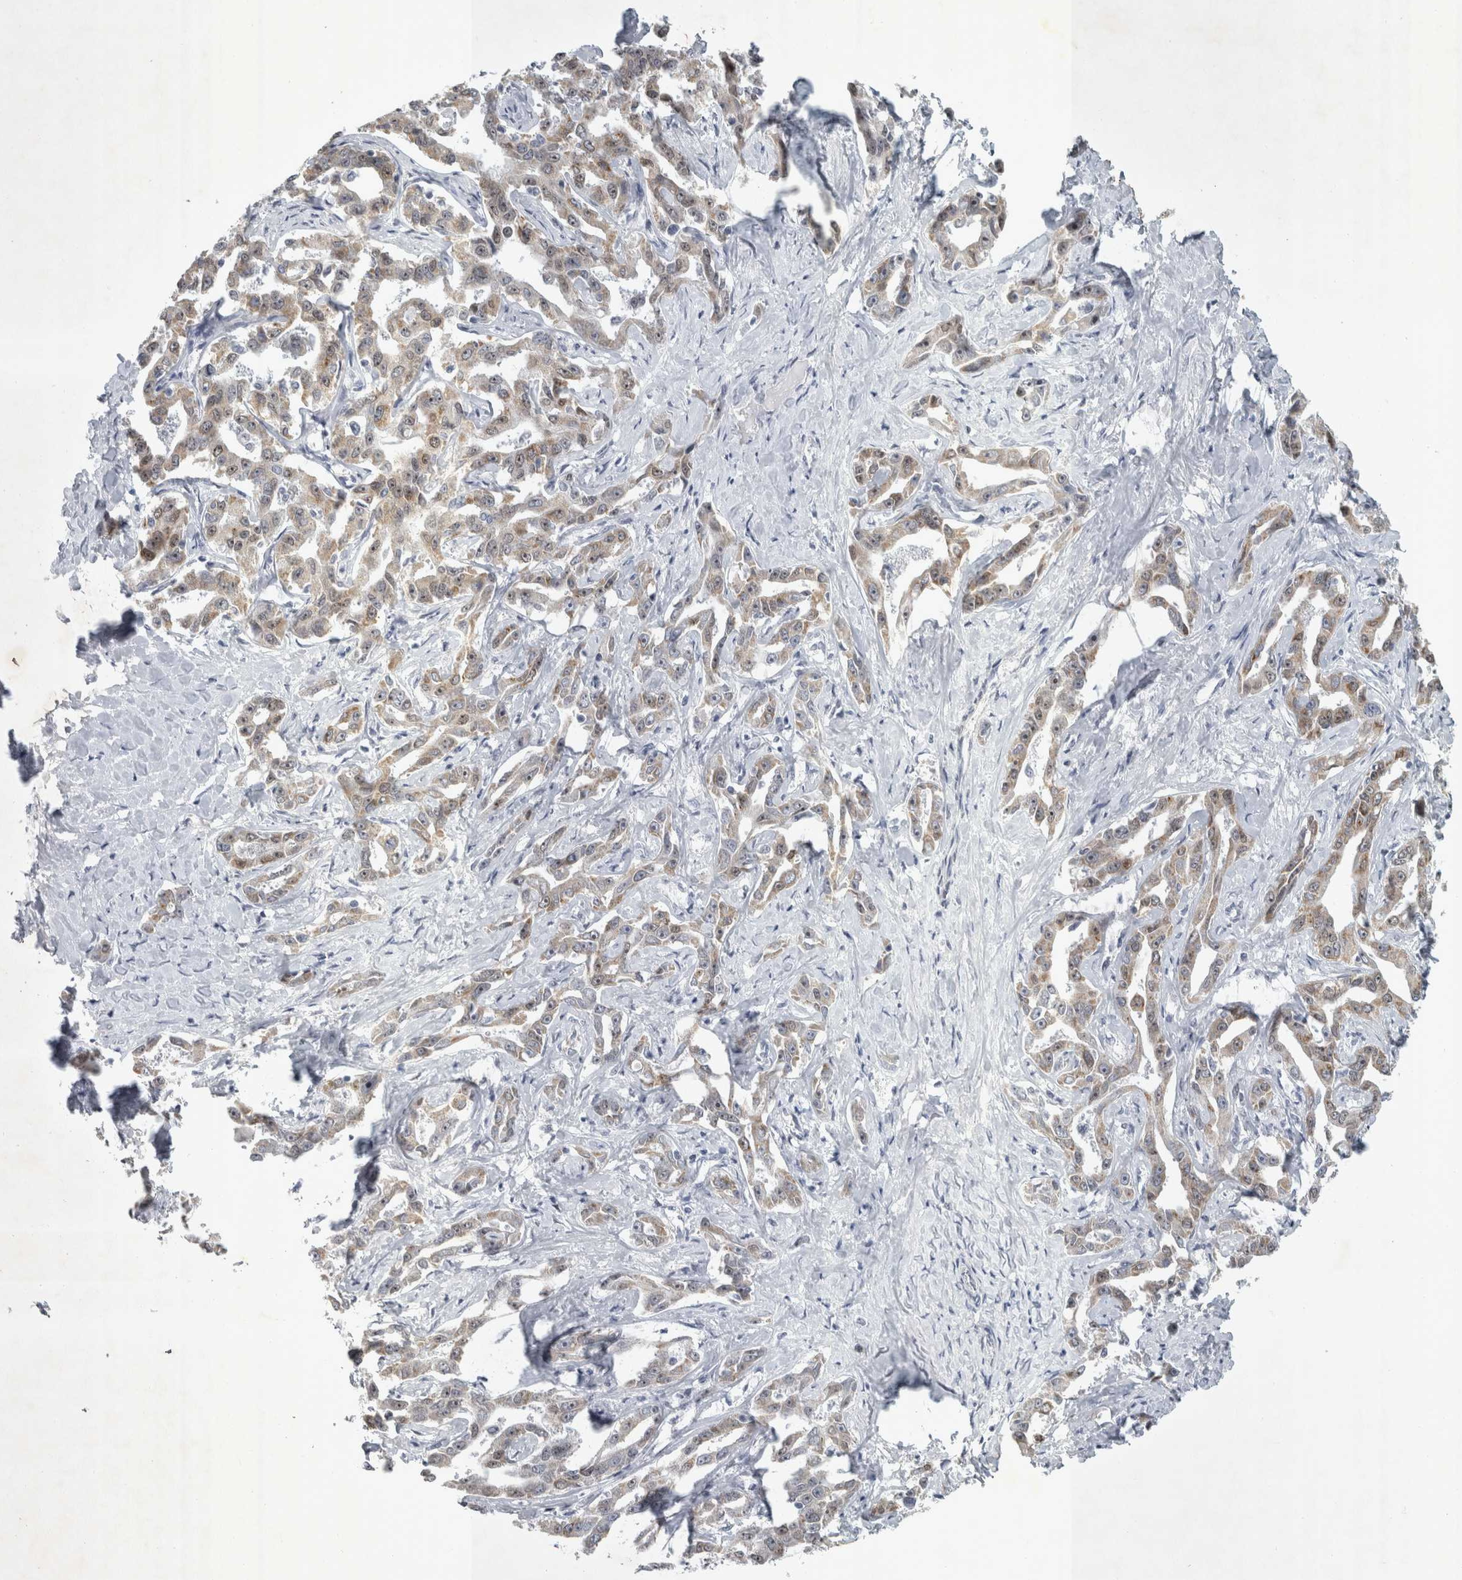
{"staining": {"intensity": "weak", "quantity": ">75%", "location": "cytoplasmic/membranous,nuclear"}, "tissue": "liver cancer", "cell_type": "Tumor cells", "image_type": "cancer", "snomed": [{"axis": "morphology", "description": "Cholangiocarcinoma"}, {"axis": "topography", "description": "Liver"}], "caption": "Approximately >75% of tumor cells in human liver cancer (cholangiocarcinoma) display weak cytoplasmic/membranous and nuclear protein staining as visualized by brown immunohistochemical staining.", "gene": "FXYD7", "patient": {"sex": "male", "age": 59}}